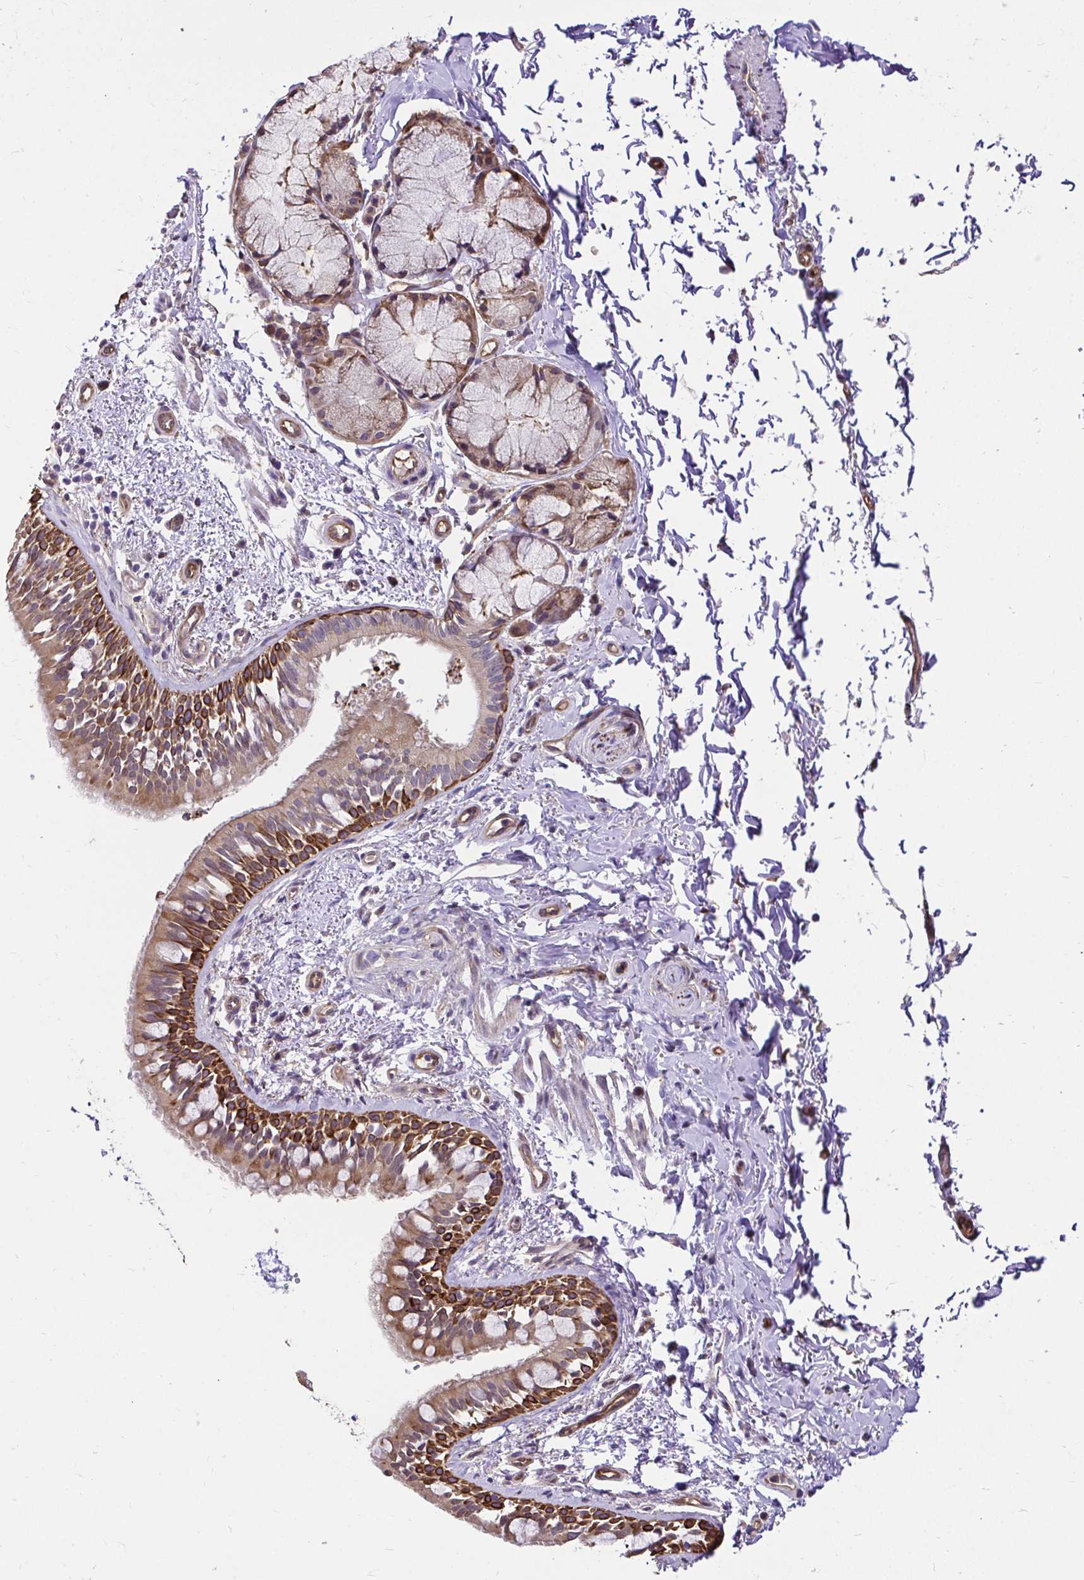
{"staining": {"intensity": "strong", "quantity": "25%-75%", "location": "cytoplasmic/membranous"}, "tissue": "bronchus", "cell_type": "Respiratory epithelial cells", "image_type": "normal", "snomed": [{"axis": "morphology", "description": "Normal tissue, NOS"}, {"axis": "topography", "description": "Lymph node"}, {"axis": "topography", "description": "Cartilage tissue"}, {"axis": "topography", "description": "Bronchus"}], "caption": "Normal bronchus demonstrates strong cytoplasmic/membranous expression in approximately 25%-75% of respiratory epithelial cells, visualized by immunohistochemistry.", "gene": "CCDC122", "patient": {"sex": "female", "age": 70}}